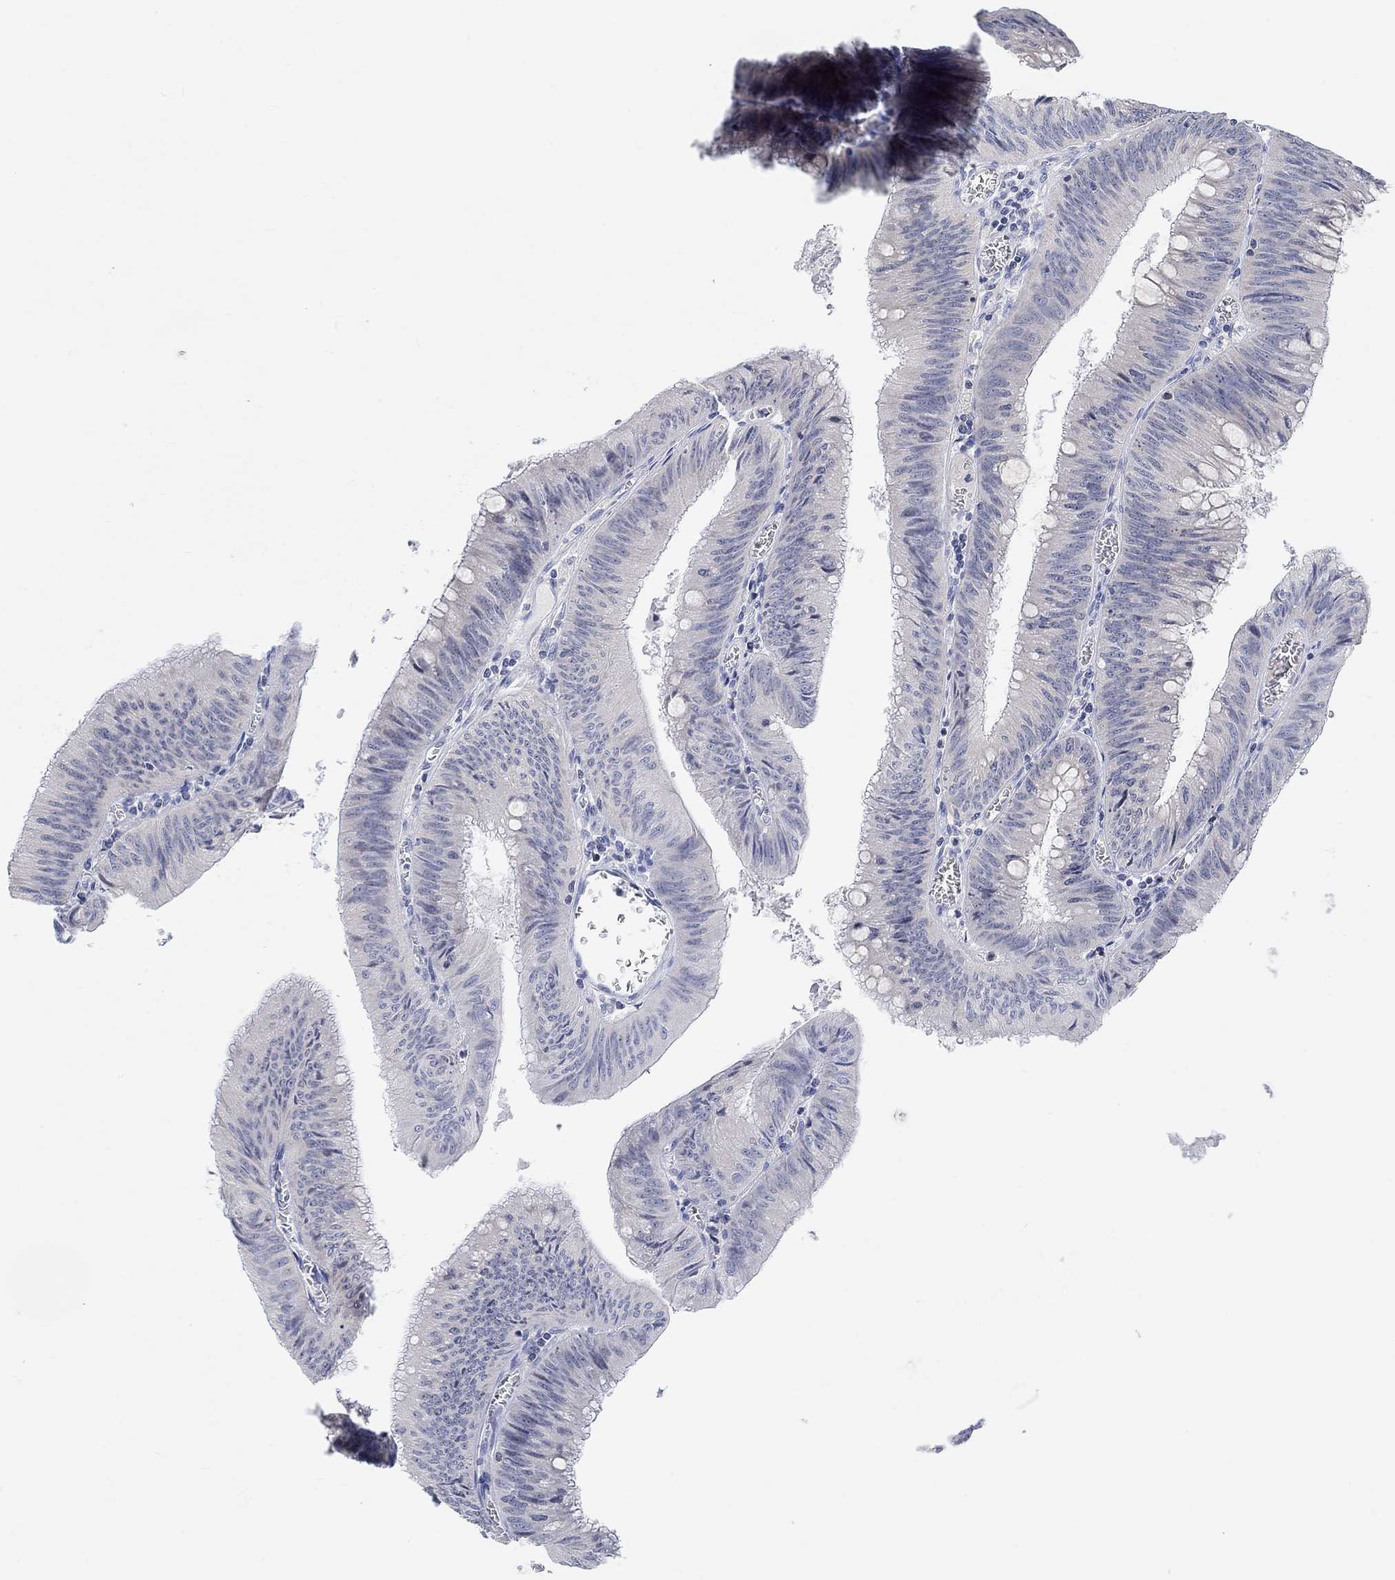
{"staining": {"intensity": "negative", "quantity": "none", "location": "none"}, "tissue": "colorectal cancer", "cell_type": "Tumor cells", "image_type": "cancer", "snomed": [{"axis": "morphology", "description": "Adenocarcinoma, NOS"}, {"axis": "topography", "description": "Rectum"}], "caption": "This is an immunohistochemistry (IHC) histopathology image of adenocarcinoma (colorectal). There is no positivity in tumor cells.", "gene": "ATP6V1E2", "patient": {"sex": "female", "age": 72}}